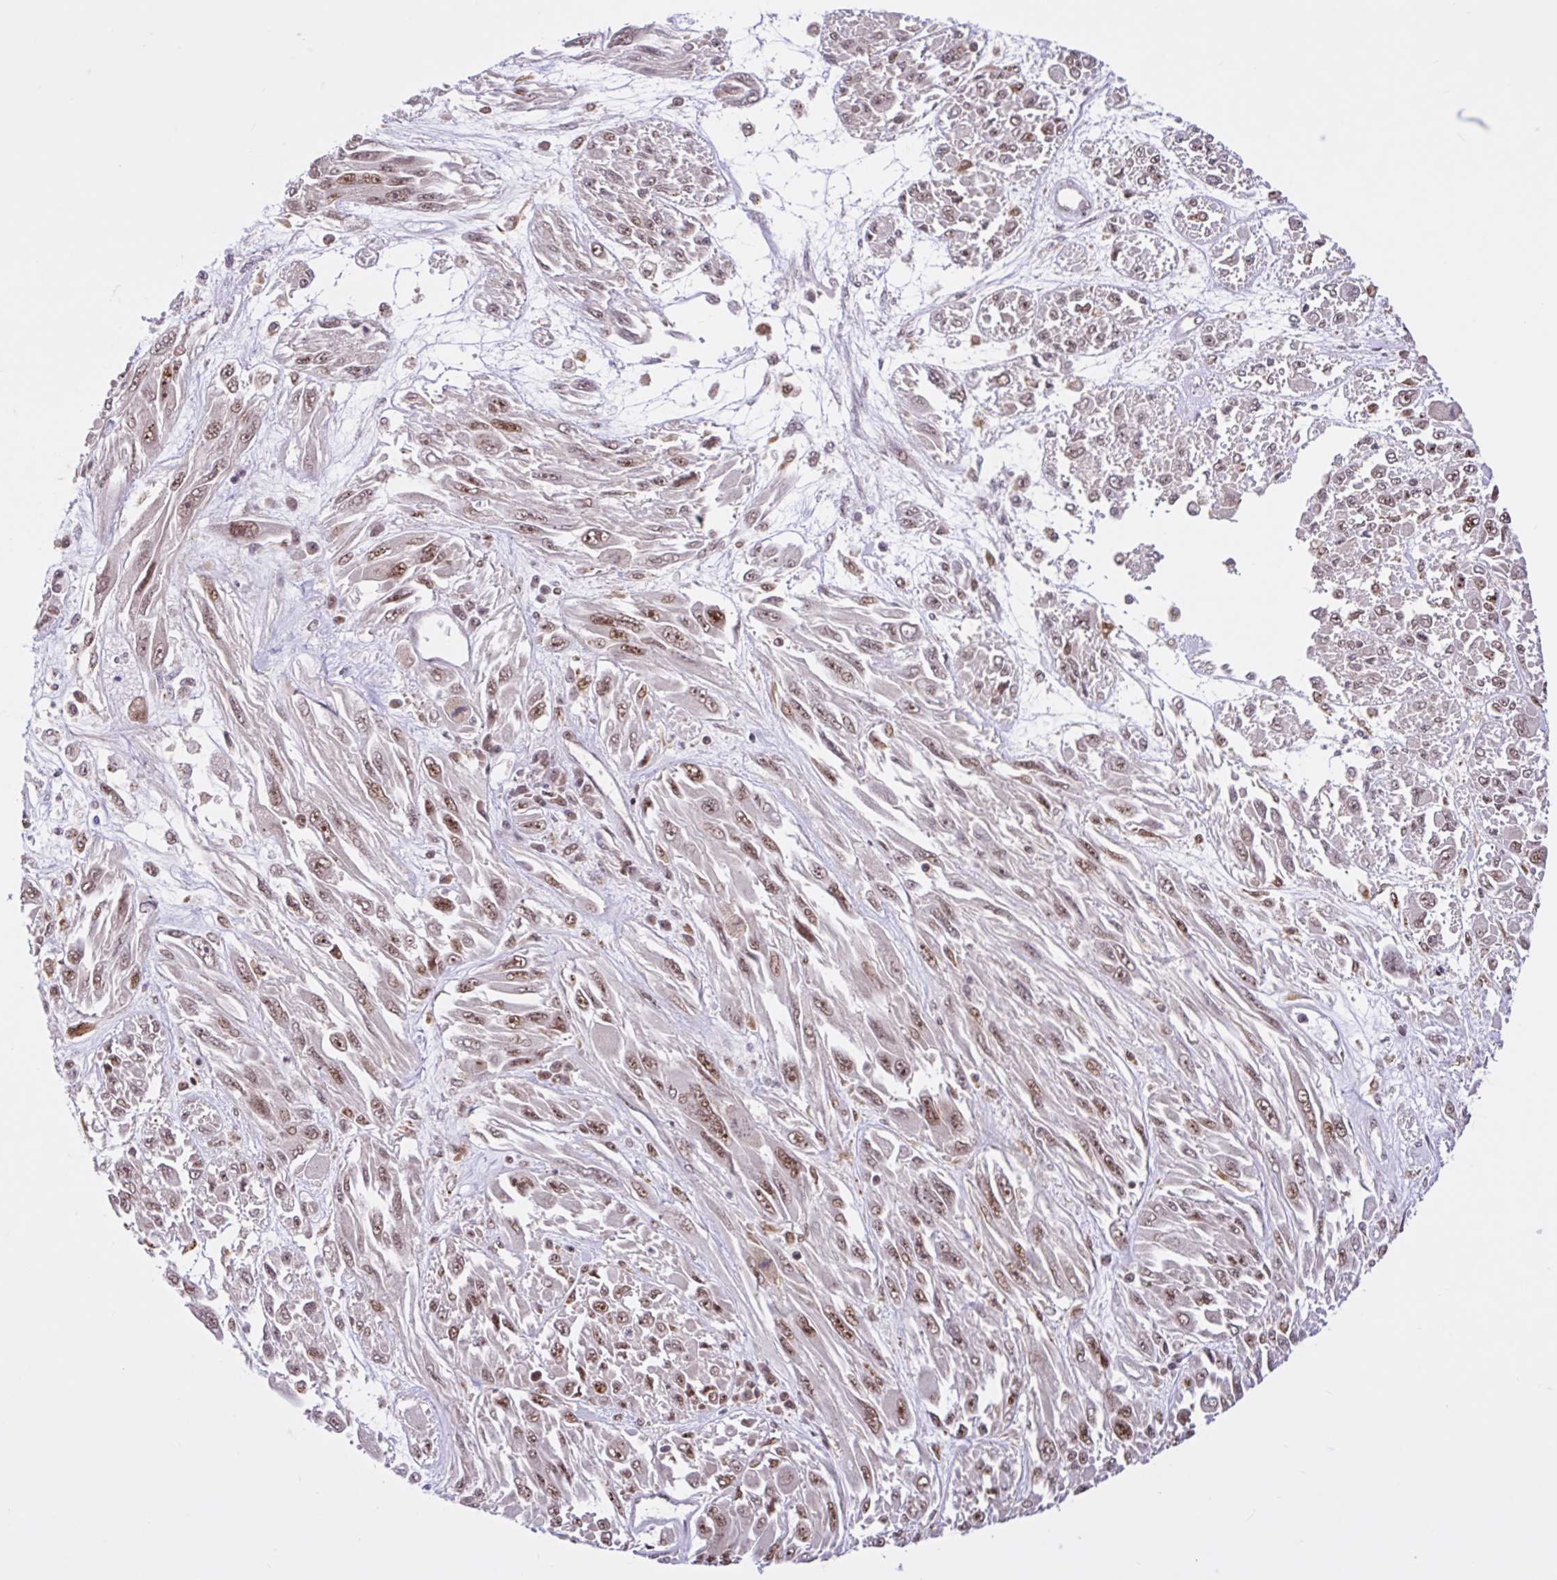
{"staining": {"intensity": "moderate", "quantity": ">75%", "location": "nuclear"}, "tissue": "melanoma", "cell_type": "Tumor cells", "image_type": "cancer", "snomed": [{"axis": "morphology", "description": "Malignant melanoma, NOS"}, {"axis": "topography", "description": "Skin"}], "caption": "Immunohistochemistry staining of malignant melanoma, which demonstrates medium levels of moderate nuclear positivity in approximately >75% of tumor cells indicating moderate nuclear protein positivity. The staining was performed using DAB (3,3'-diaminobenzidine) (brown) for protein detection and nuclei were counterstained in hematoxylin (blue).", "gene": "CCDC12", "patient": {"sex": "female", "age": 91}}